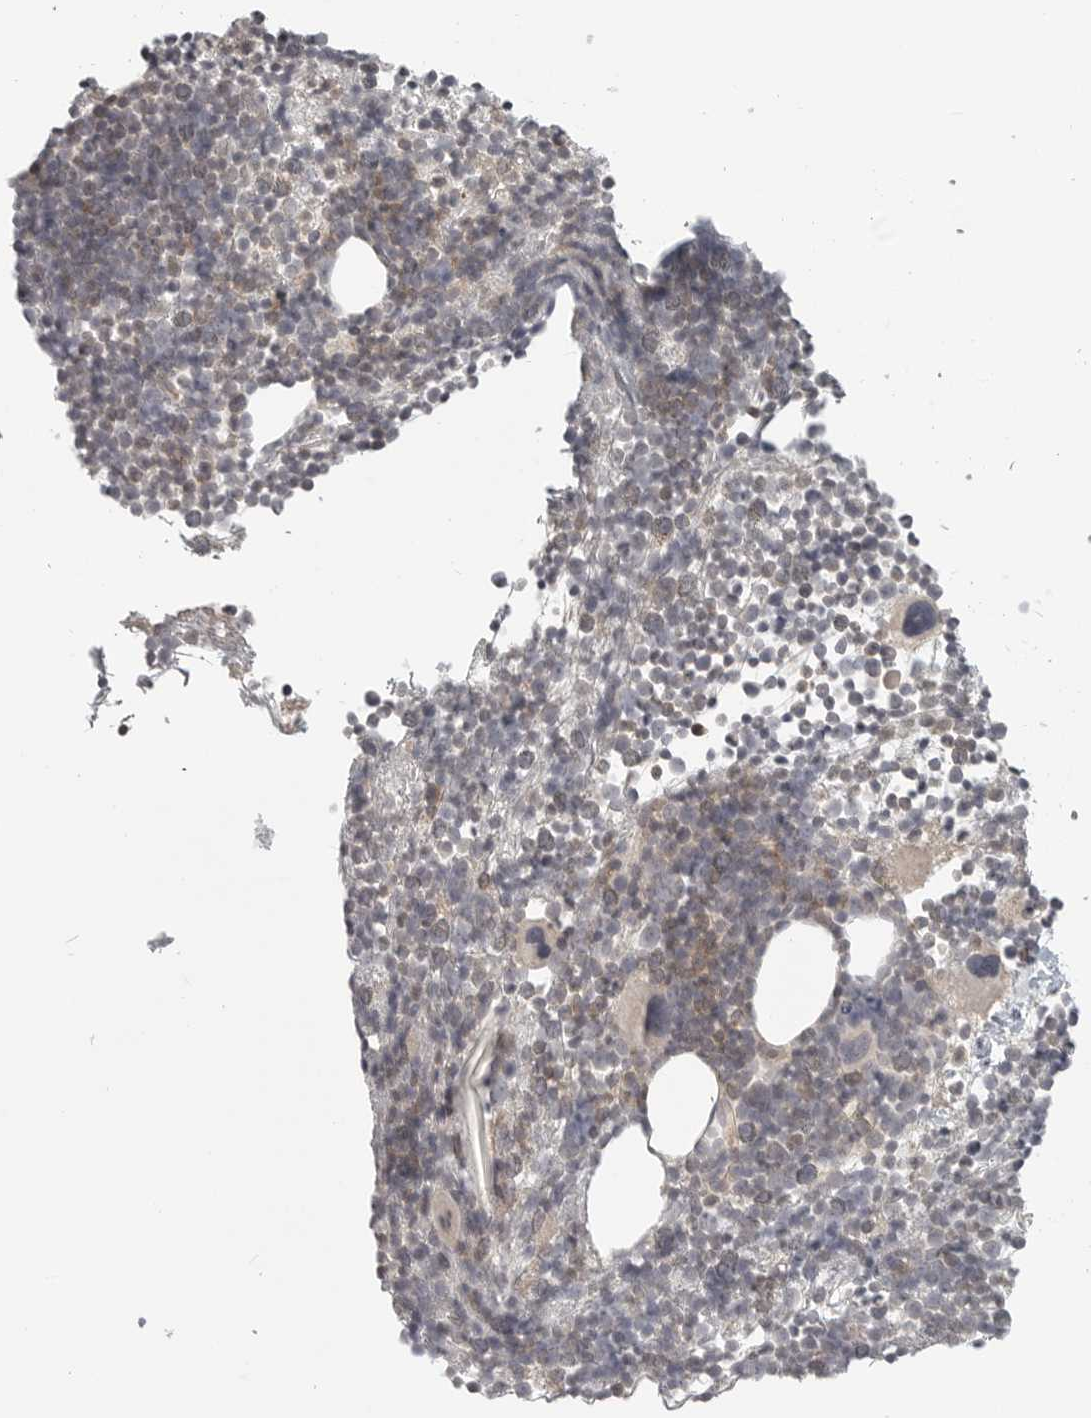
{"staining": {"intensity": "moderate", "quantity": "<25%", "location": "cytoplasmic/membranous"}, "tissue": "bone marrow", "cell_type": "Hematopoietic cells", "image_type": "normal", "snomed": [{"axis": "morphology", "description": "Normal tissue, NOS"}, {"axis": "morphology", "description": "Inflammation, NOS"}, {"axis": "topography", "description": "Bone marrow"}], "caption": "Immunohistochemical staining of benign human bone marrow exhibits low levels of moderate cytoplasmic/membranous staining in about <25% of hematopoietic cells. Nuclei are stained in blue.", "gene": "SH3KBP1", "patient": {"sex": "male", "age": 1}}